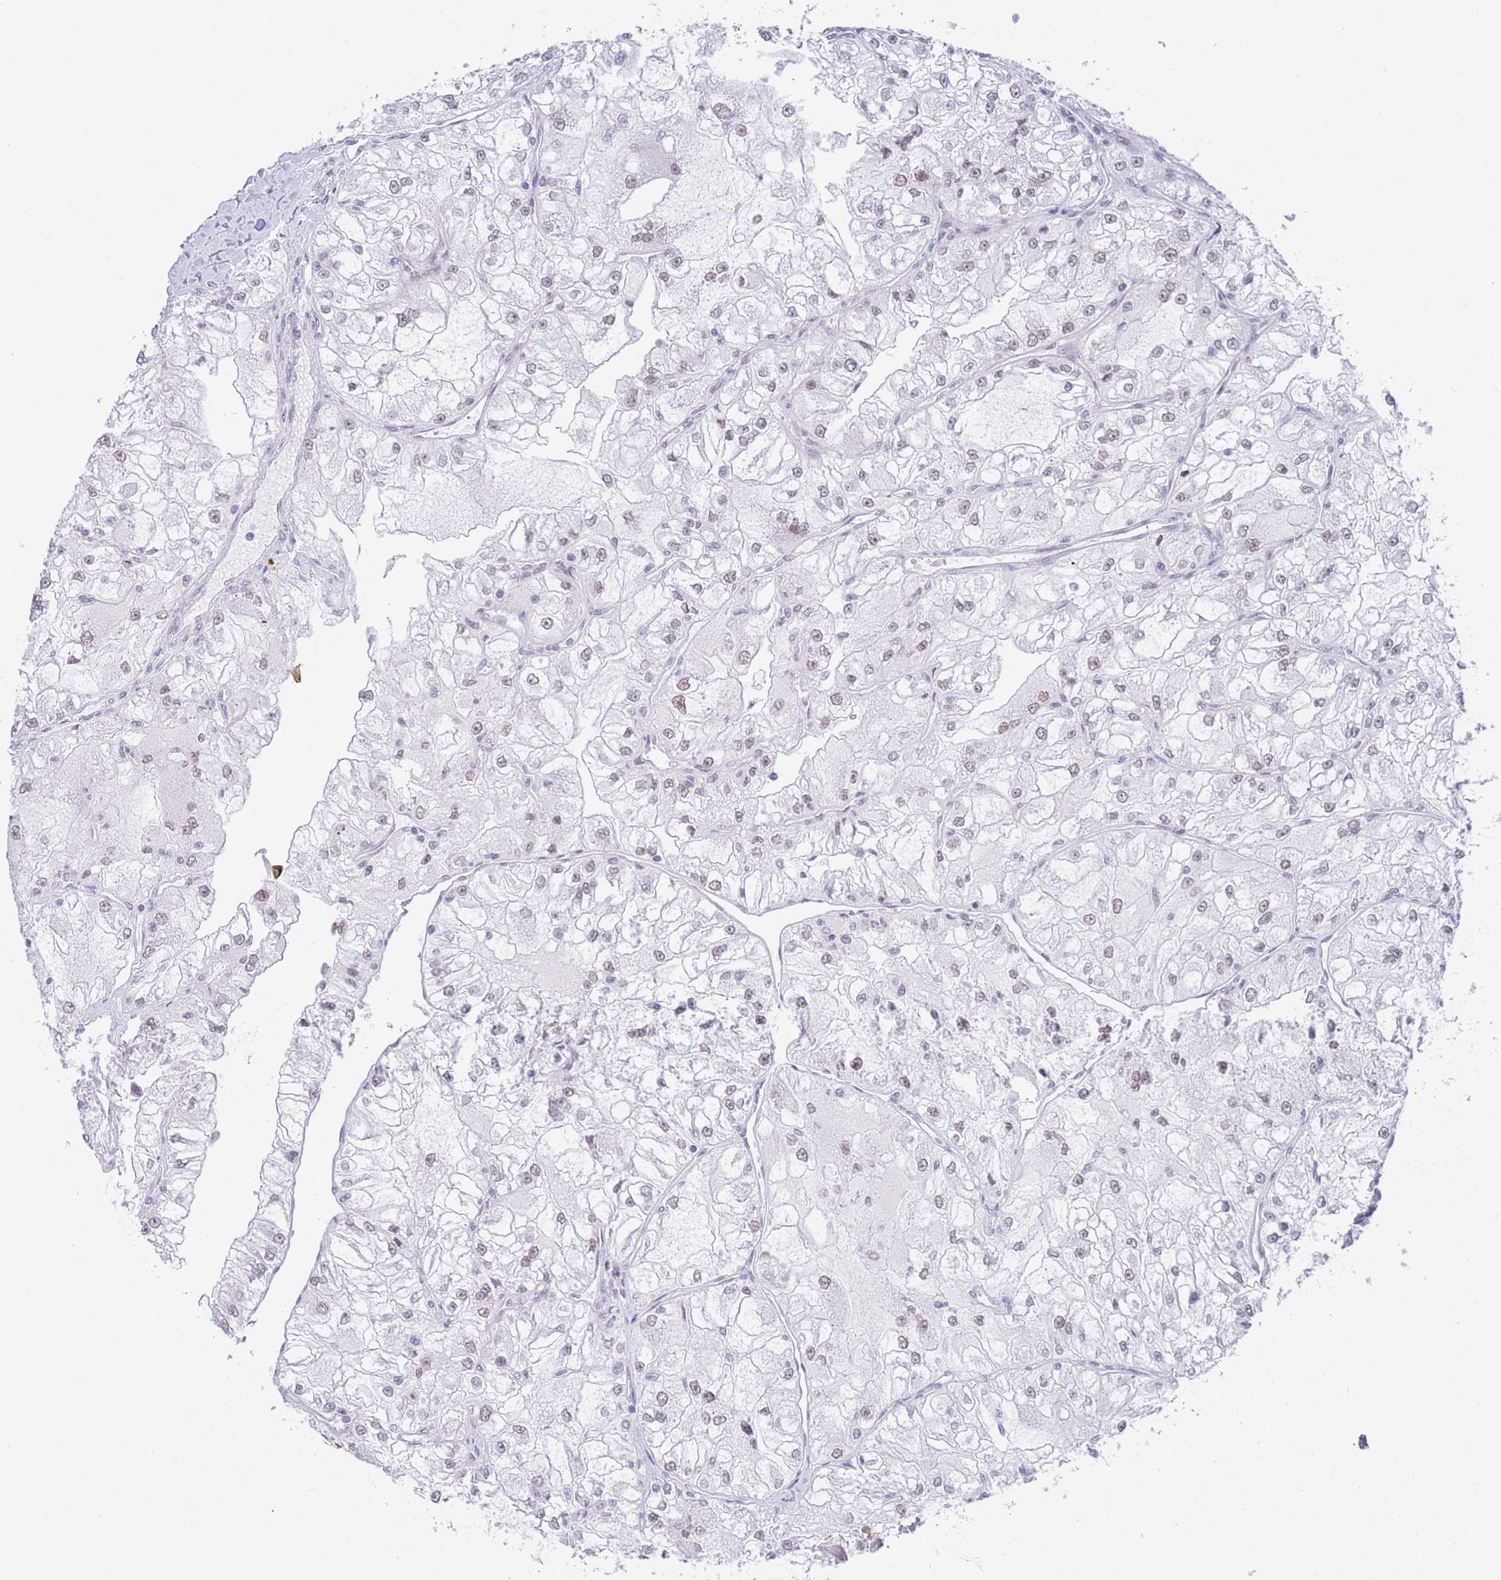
{"staining": {"intensity": "weak", "quantity": "<25%", "location": "nuclear"}, "tissue": "renal cancer", "cell_type": "Tumor cells", "image_type": "cancer", "snomed": [{"axis": "morphology", "description": "Adenocarcinoma, NOS"}, {"axis": "topography", "description": "Kidney"}], "caption": "Tumor cells are negative for protein expression in human adenocarcinoma (renal).", "gene": "ZNF382", "patient": {"sex": "female", "age": 72}}